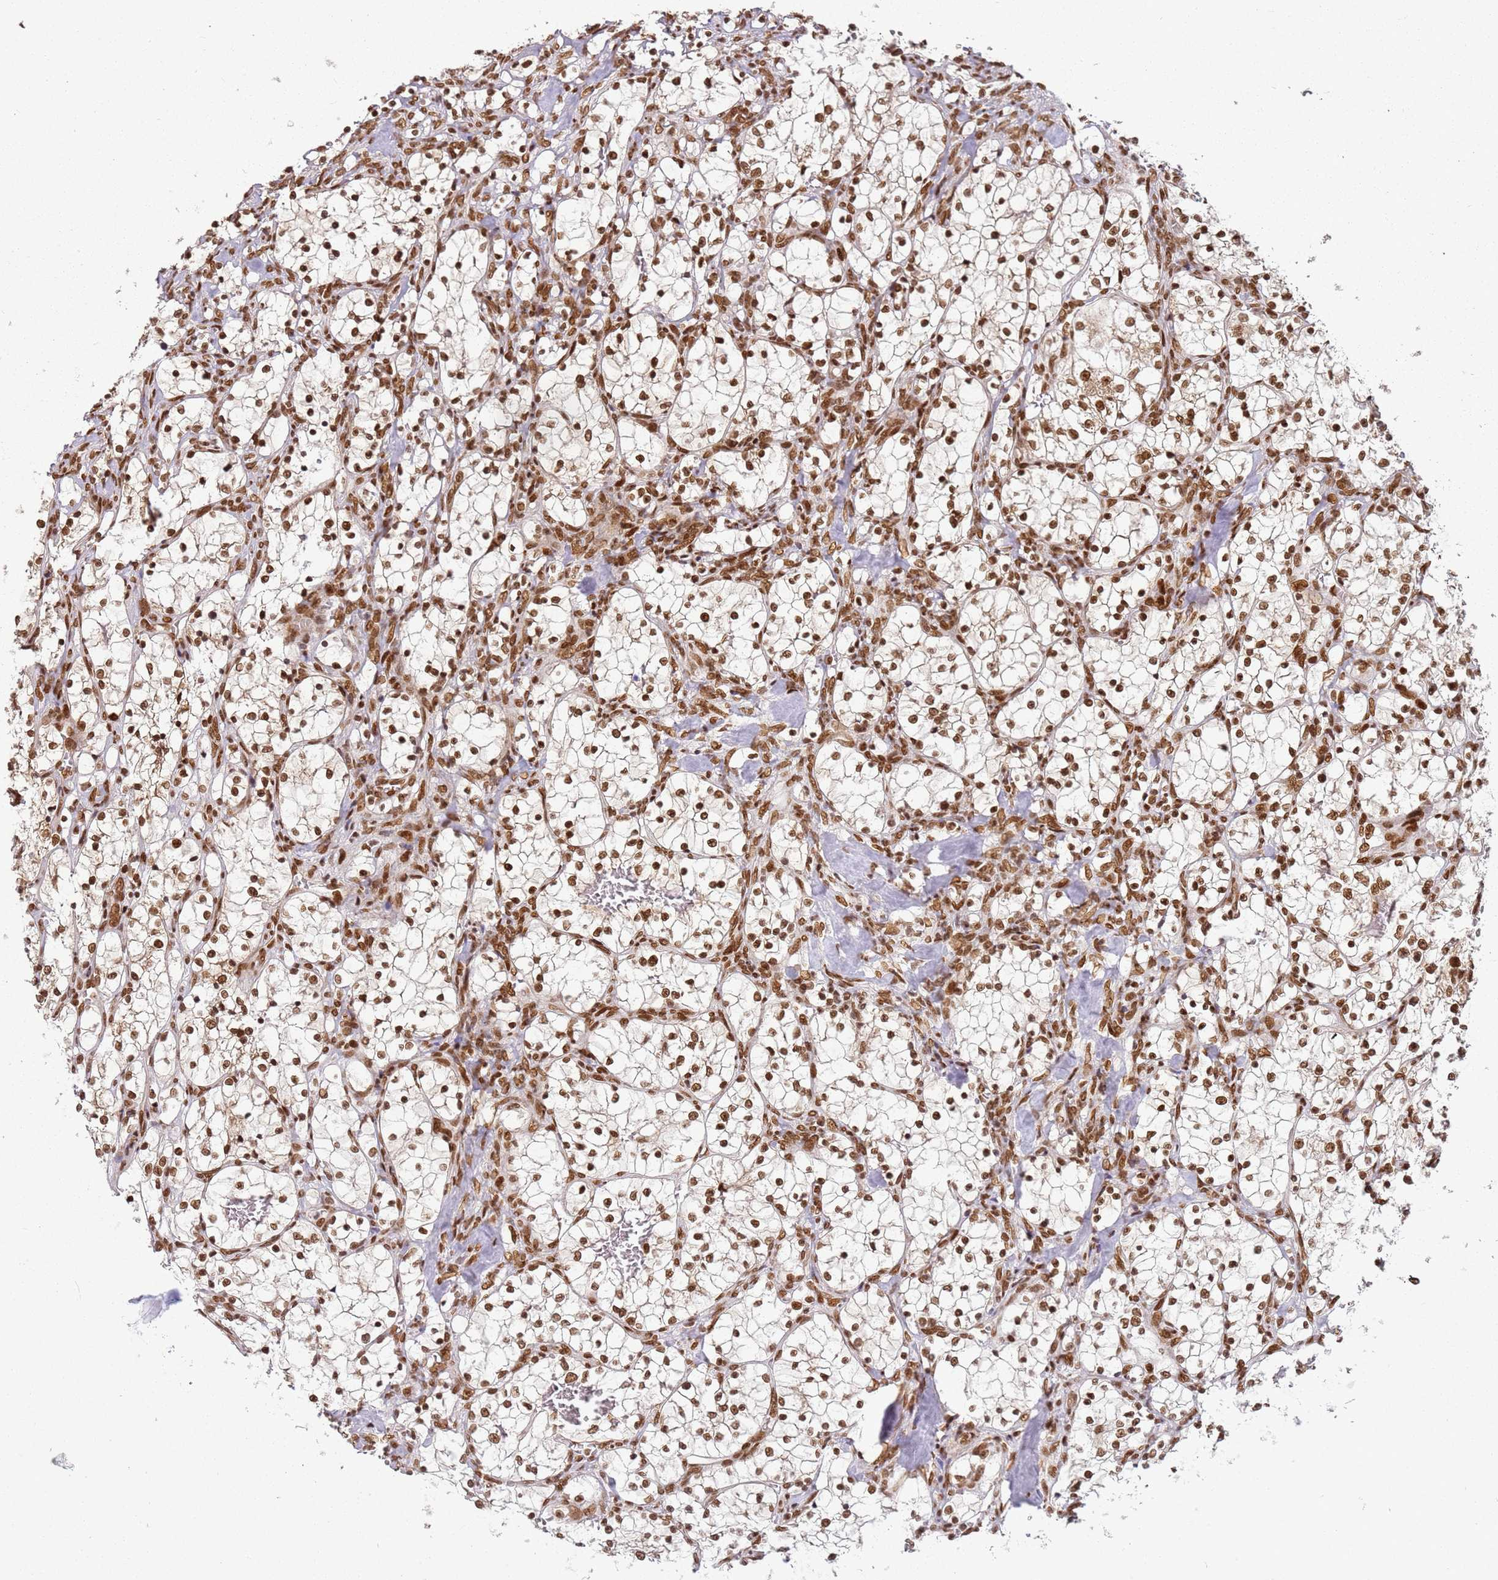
{"staining": {"intensity": "moderate", "quantity": ">75%", "location": "nuclear"}, "tissue": "renal cancer", "cell_type": "Tumor cells", "image_type": "cancer", "snomed": [{"axis": "morphology", "description": "Adenocarcinoma, NOS"}, {"axis": "topography", "description": "Kidney"}], "caption": "IHC of human adenocarcinoma (renal) reveals medium levels of moderate nuclear expression in about >75% of tumor cells. Nuclei are stained in blue.", "gene": "TENT4A", "patient": {"sex": "female", "age": 69}}